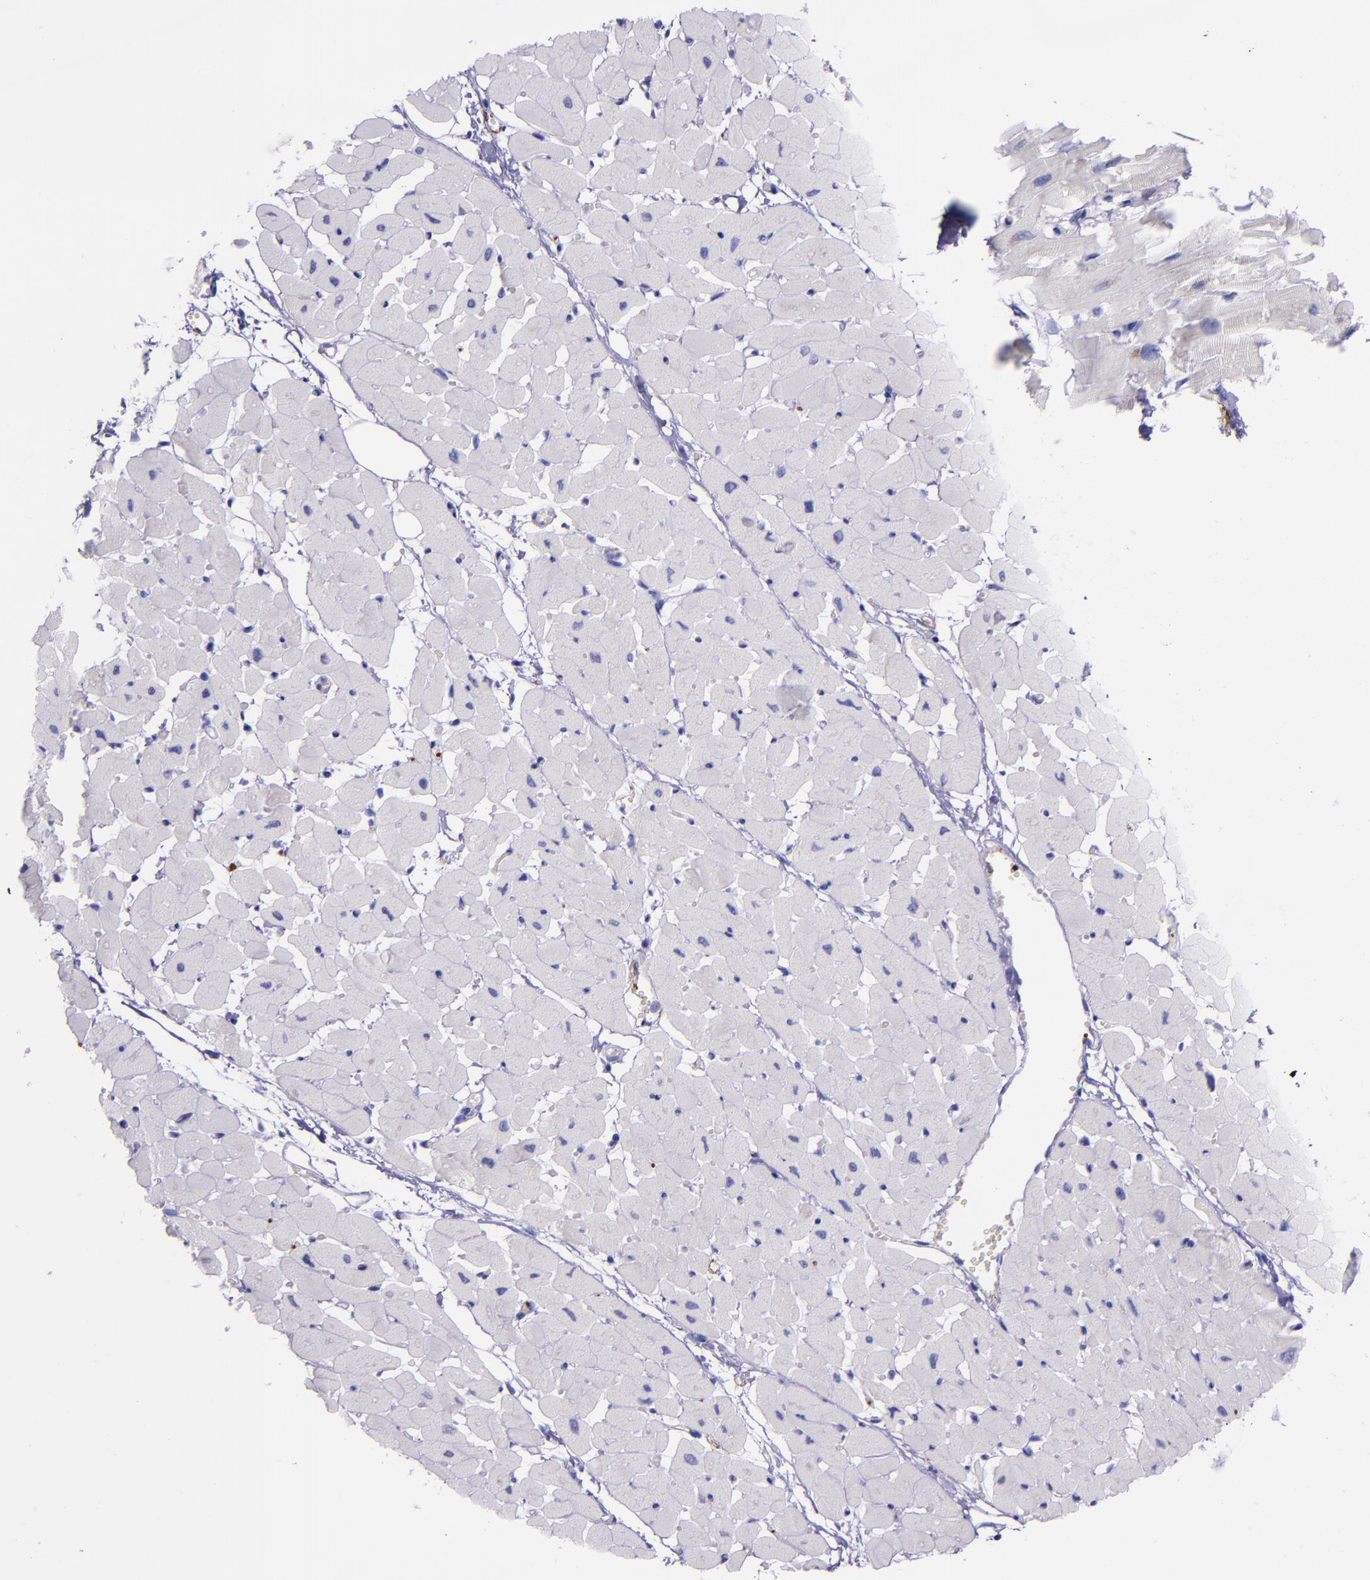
{"staining": {"intensity": "negative", "quantity": "none", "location": "none"}, "tissue": "heart muscle", "cell_type": "Cardiomyocytes", "image_type": "normal", "snomed": [{"axis": "morphology", "description": "Normal tissue, NOS"}, {"axis": "topography", "description": "Heart"}], "caption": "This is an immunohistochemistry (IHC) histopathology image of benign human heart muscle. There is no positivity in cardiomyocytes.", "gene": "SELE", "patient": {"sex": "female", "age": 19}}